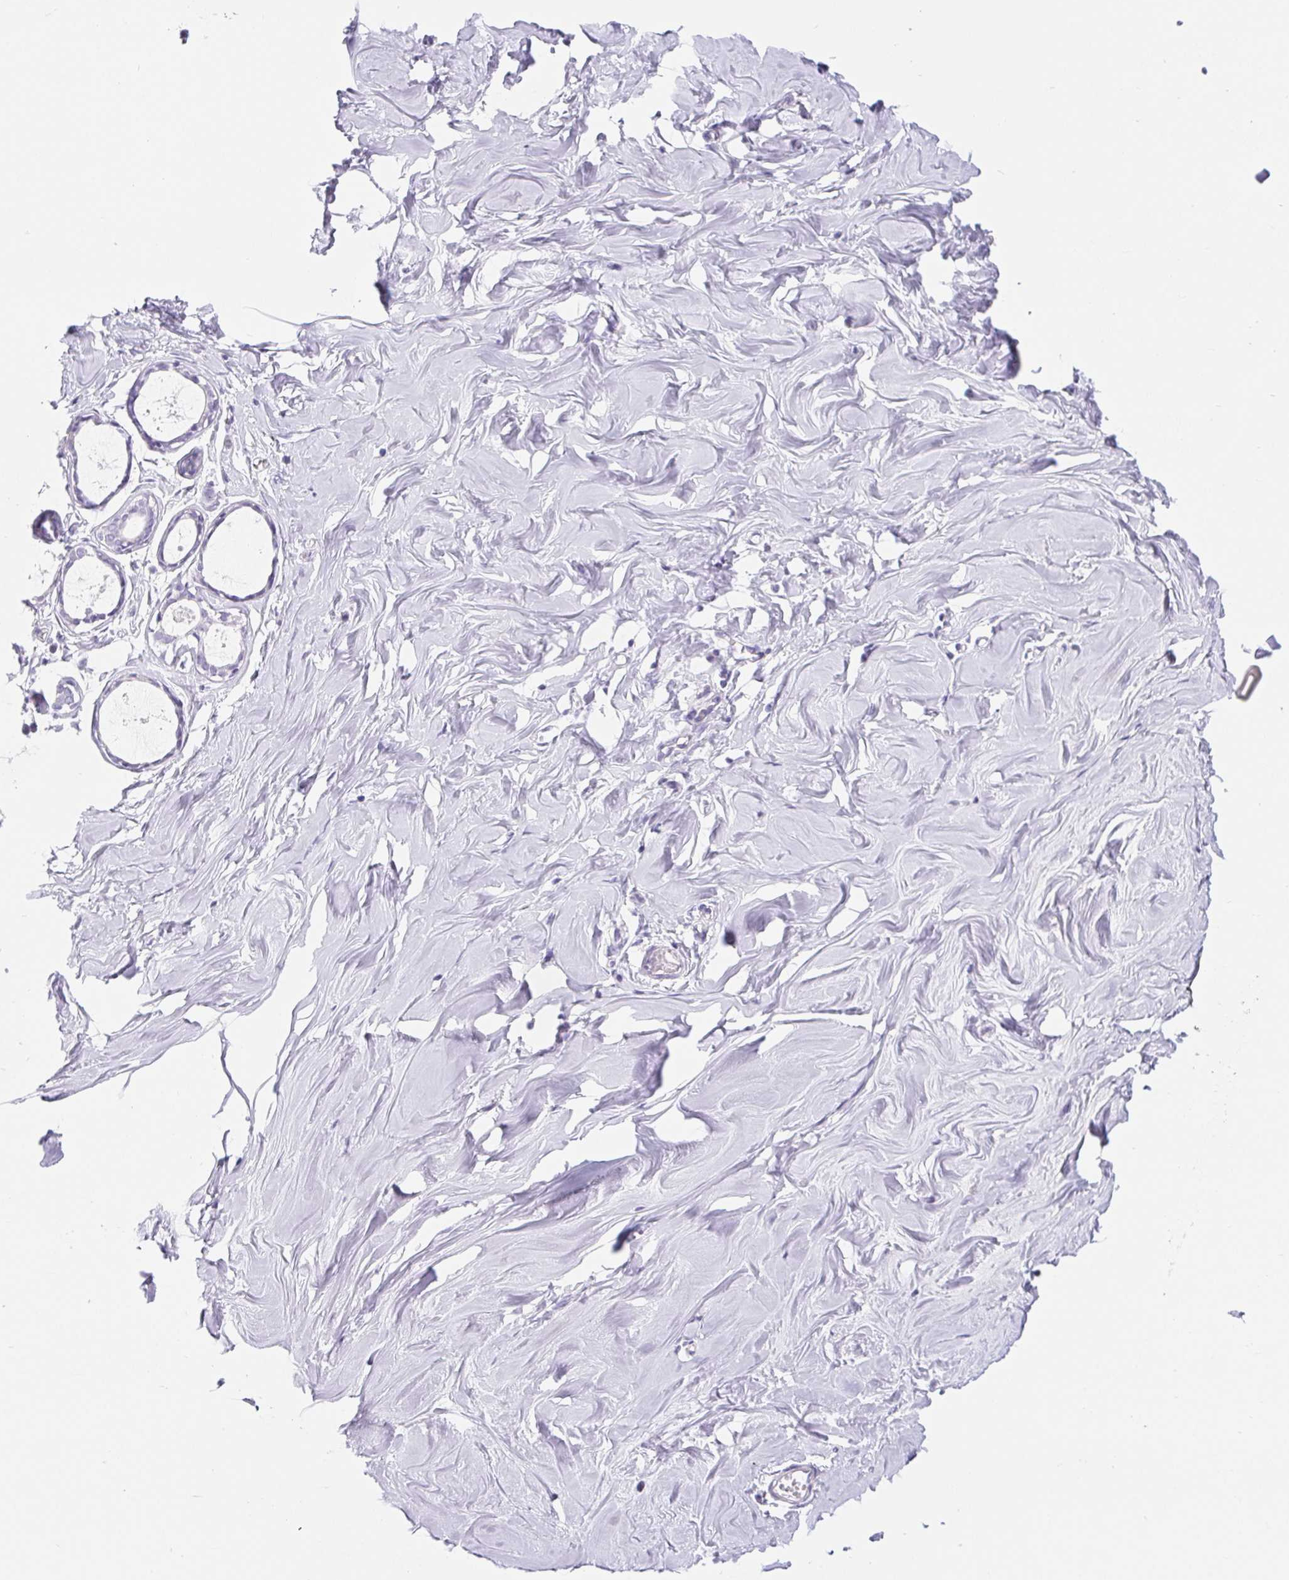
{"staining": {"intensity": "negative", "quantity": "none", "location": "none"}, "tissue": "breast", "cell_type": "Adipocytes", "image_type": "normal", "snomed": [{"axis": "morphology", "description": "Normal tissue, NOS"}, {"axis": "topography", "description": "Breast"}], "caption": "High power microscopy image of an immunohistochemistry (IHC) image of normal breast, revealing no significant positivity in adipocytes.", "gene": "BCAS1", "patient": {"sex": "female", "age": 27}}